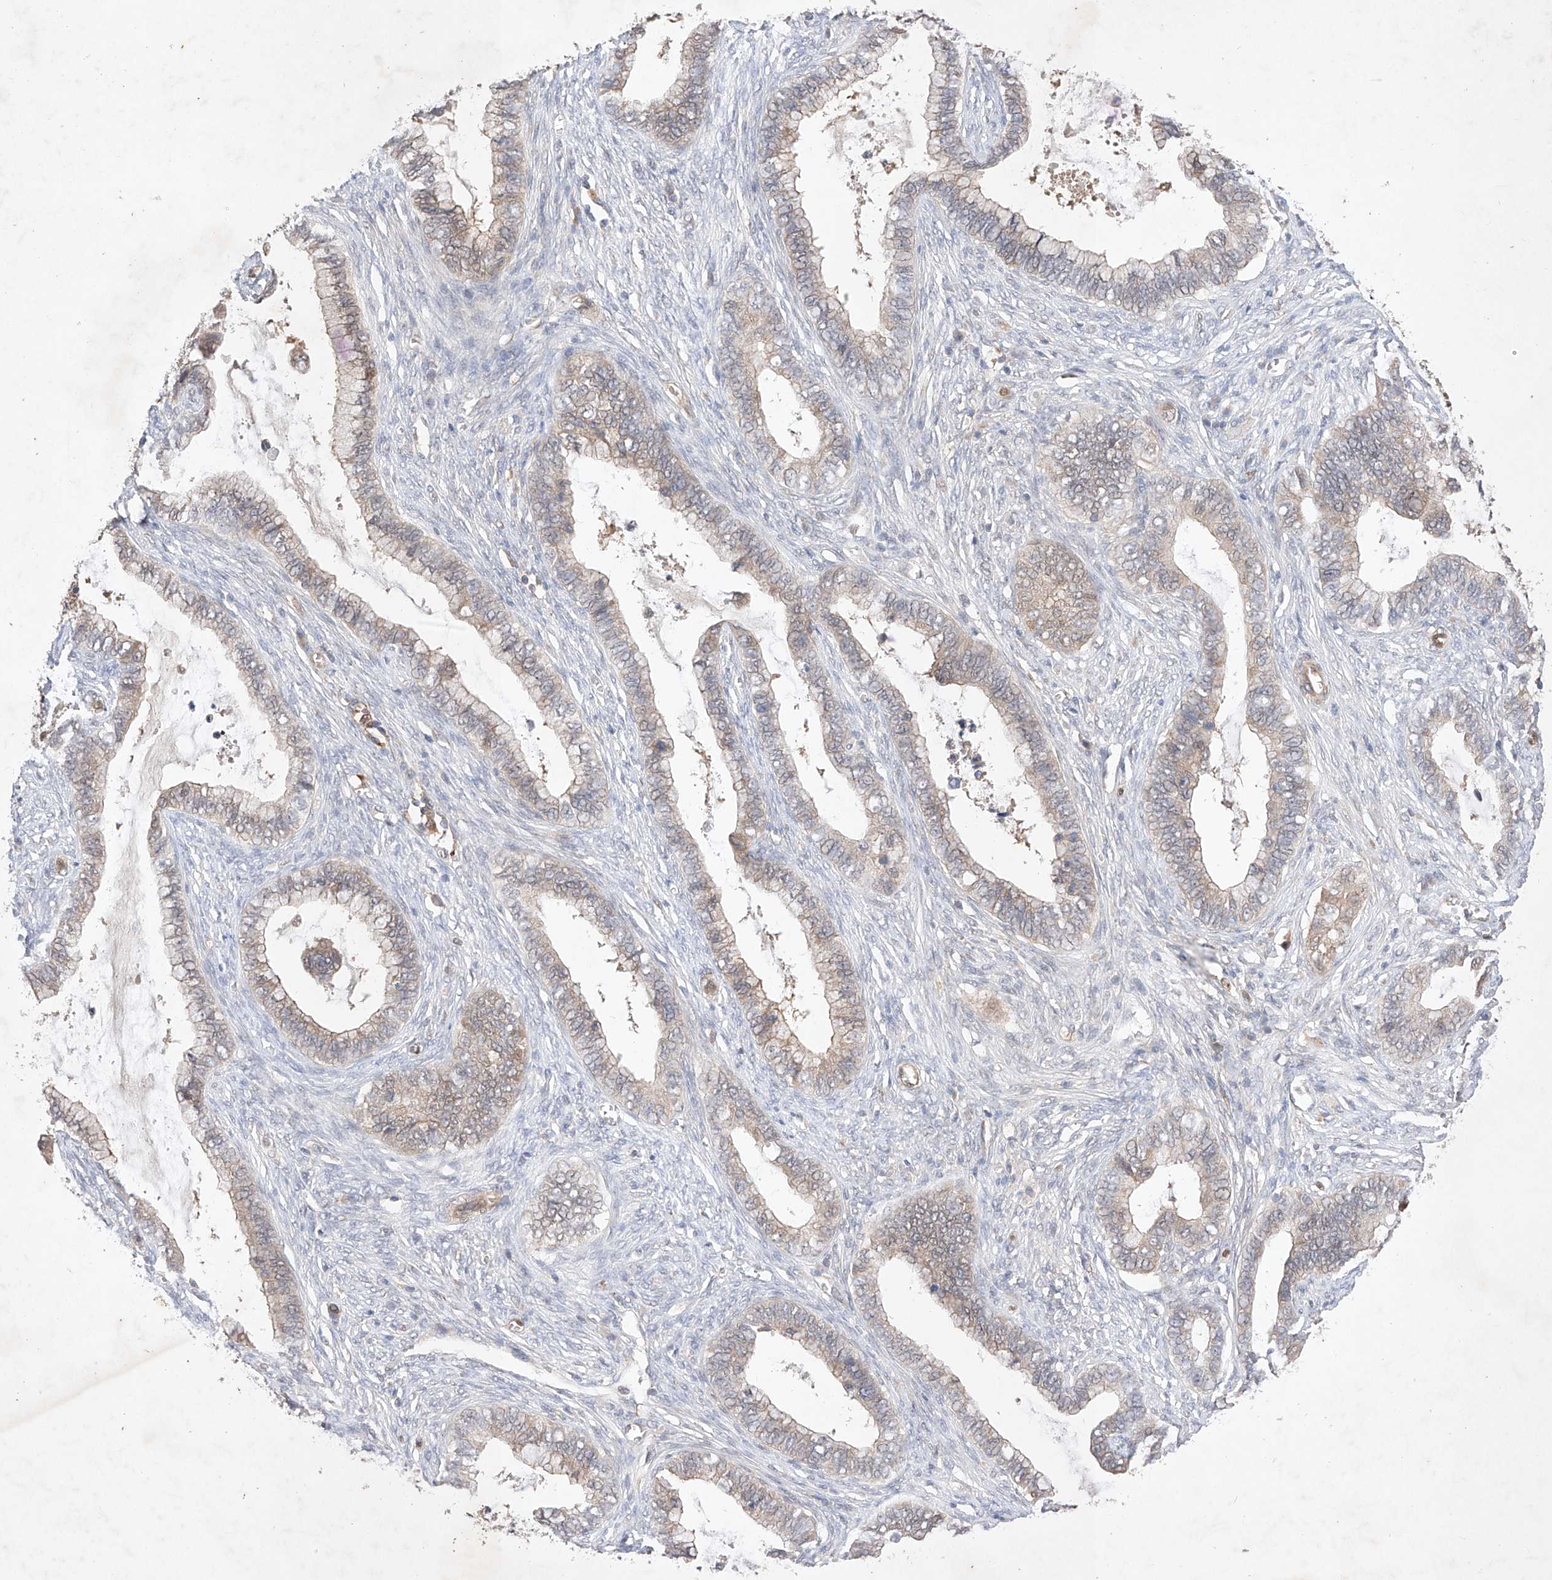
{"staining": {"intensity": "weak", "quantity": "<25%", "location": "cytoplasmic/membranous"}, "tissue": "cervical cancer", "cell_type": "Tumor cells", "image_type": "cancer", "snomed": [{"axis": "morphology", "description": "Adenocarcinoma, NOS"}, {"axis": "topography", "description": "Cervix"}], "caption": "The photomicrograph exhibits no significant expression in tumor cells of cervical cancer.", "gene": "ZNF124", "patient": {"sex": "female", "age": 44}}